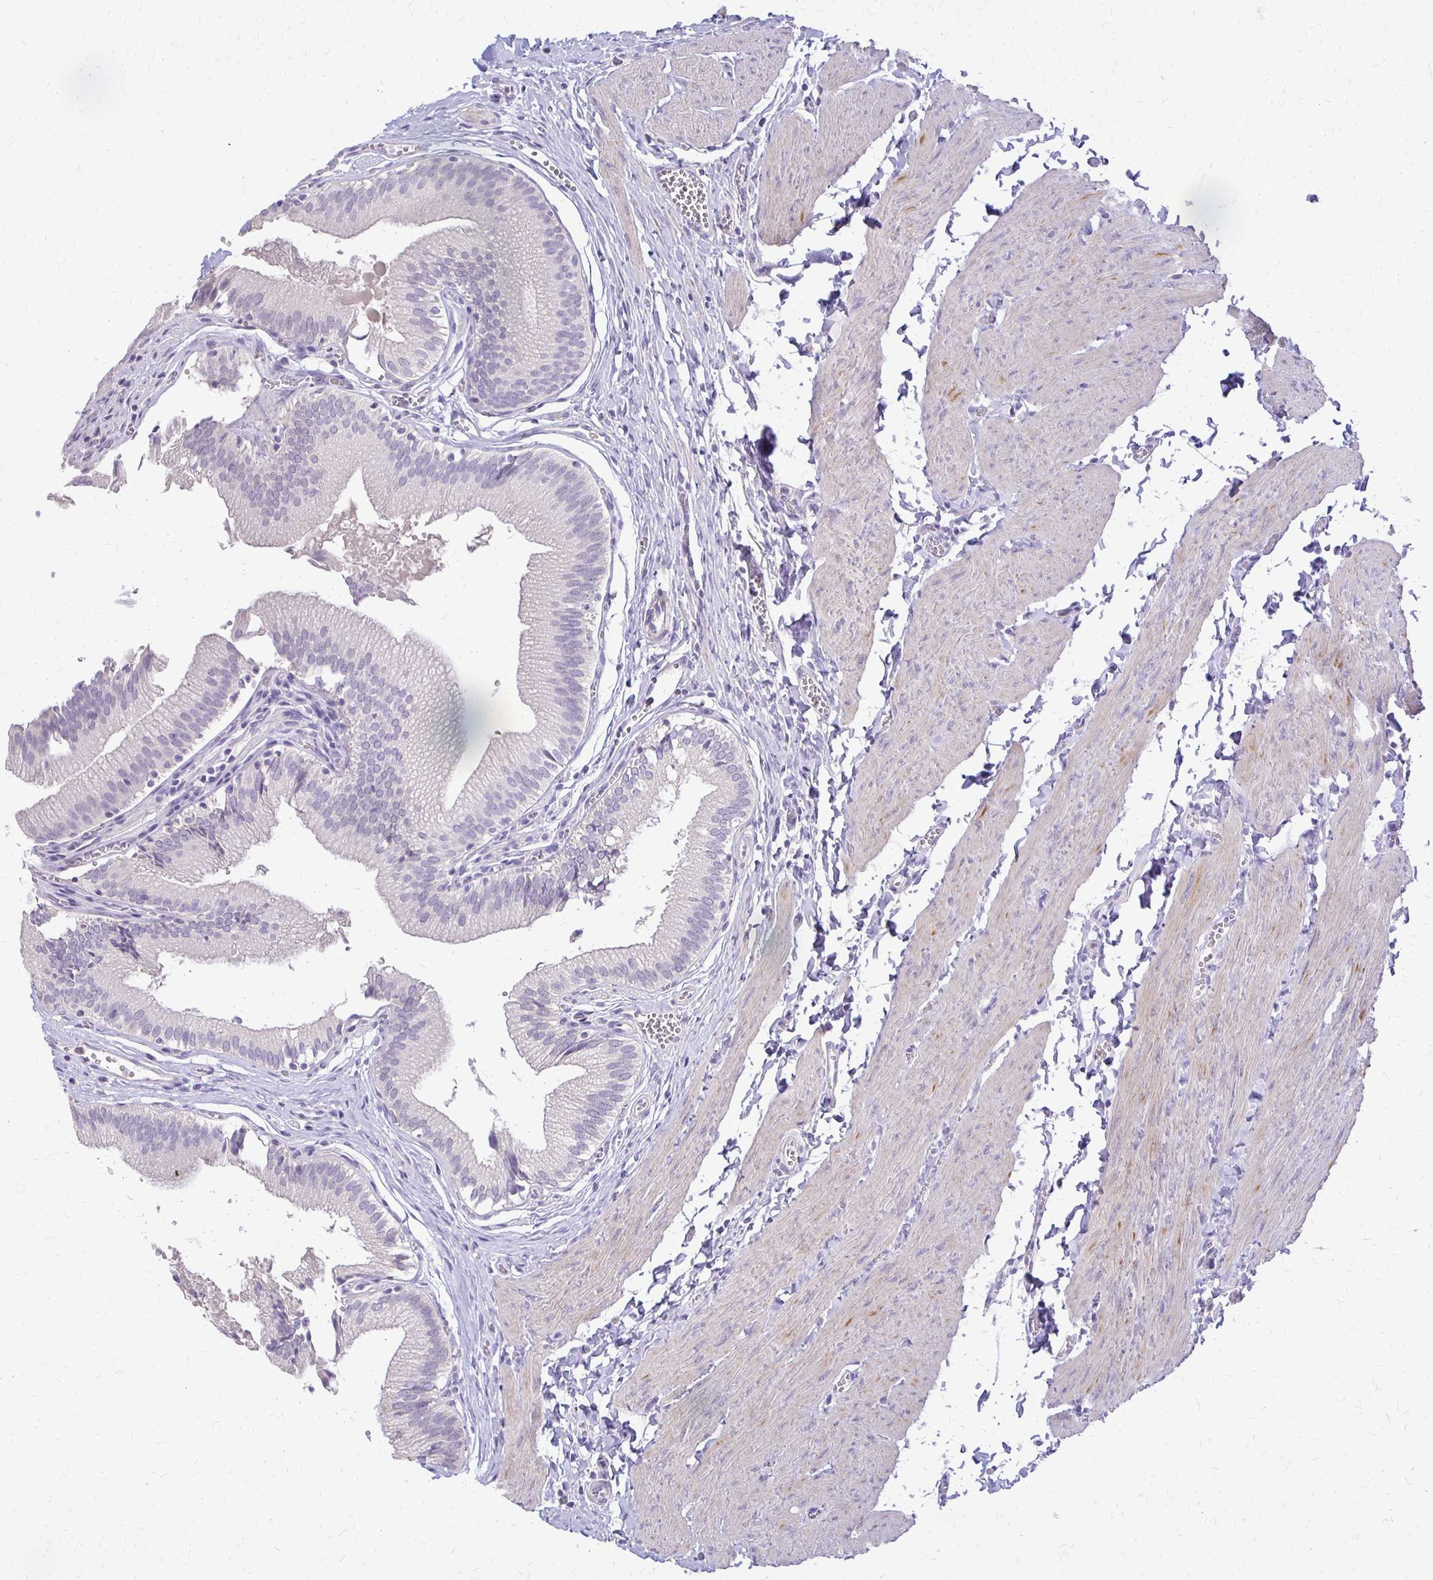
{"staining": {"intensity": "moderate", "quantity": "<25%", "location": "cytoplasmic/membranous"}, "tissue": "gallbladder", "cell_type": "Glandular cells", "image_type": "normal", "snomed": [{"axis": "morphology", "description": "Normal tissue, NOS"}, {"axis": "topography", "description": "Gallbladder"}, {"axis": "topography", "description": "Peripheral nerve tissue"}], "caption": "Glandular cells reveal low levels of moderate cytoplasmic/membranous expression in about <25% of cells in benign human gallbladder. The protein is shown in brown color, while the nuclei are stained blue.", "gene": "ALPG", "patient": {"sex": "male", "age": 17}}